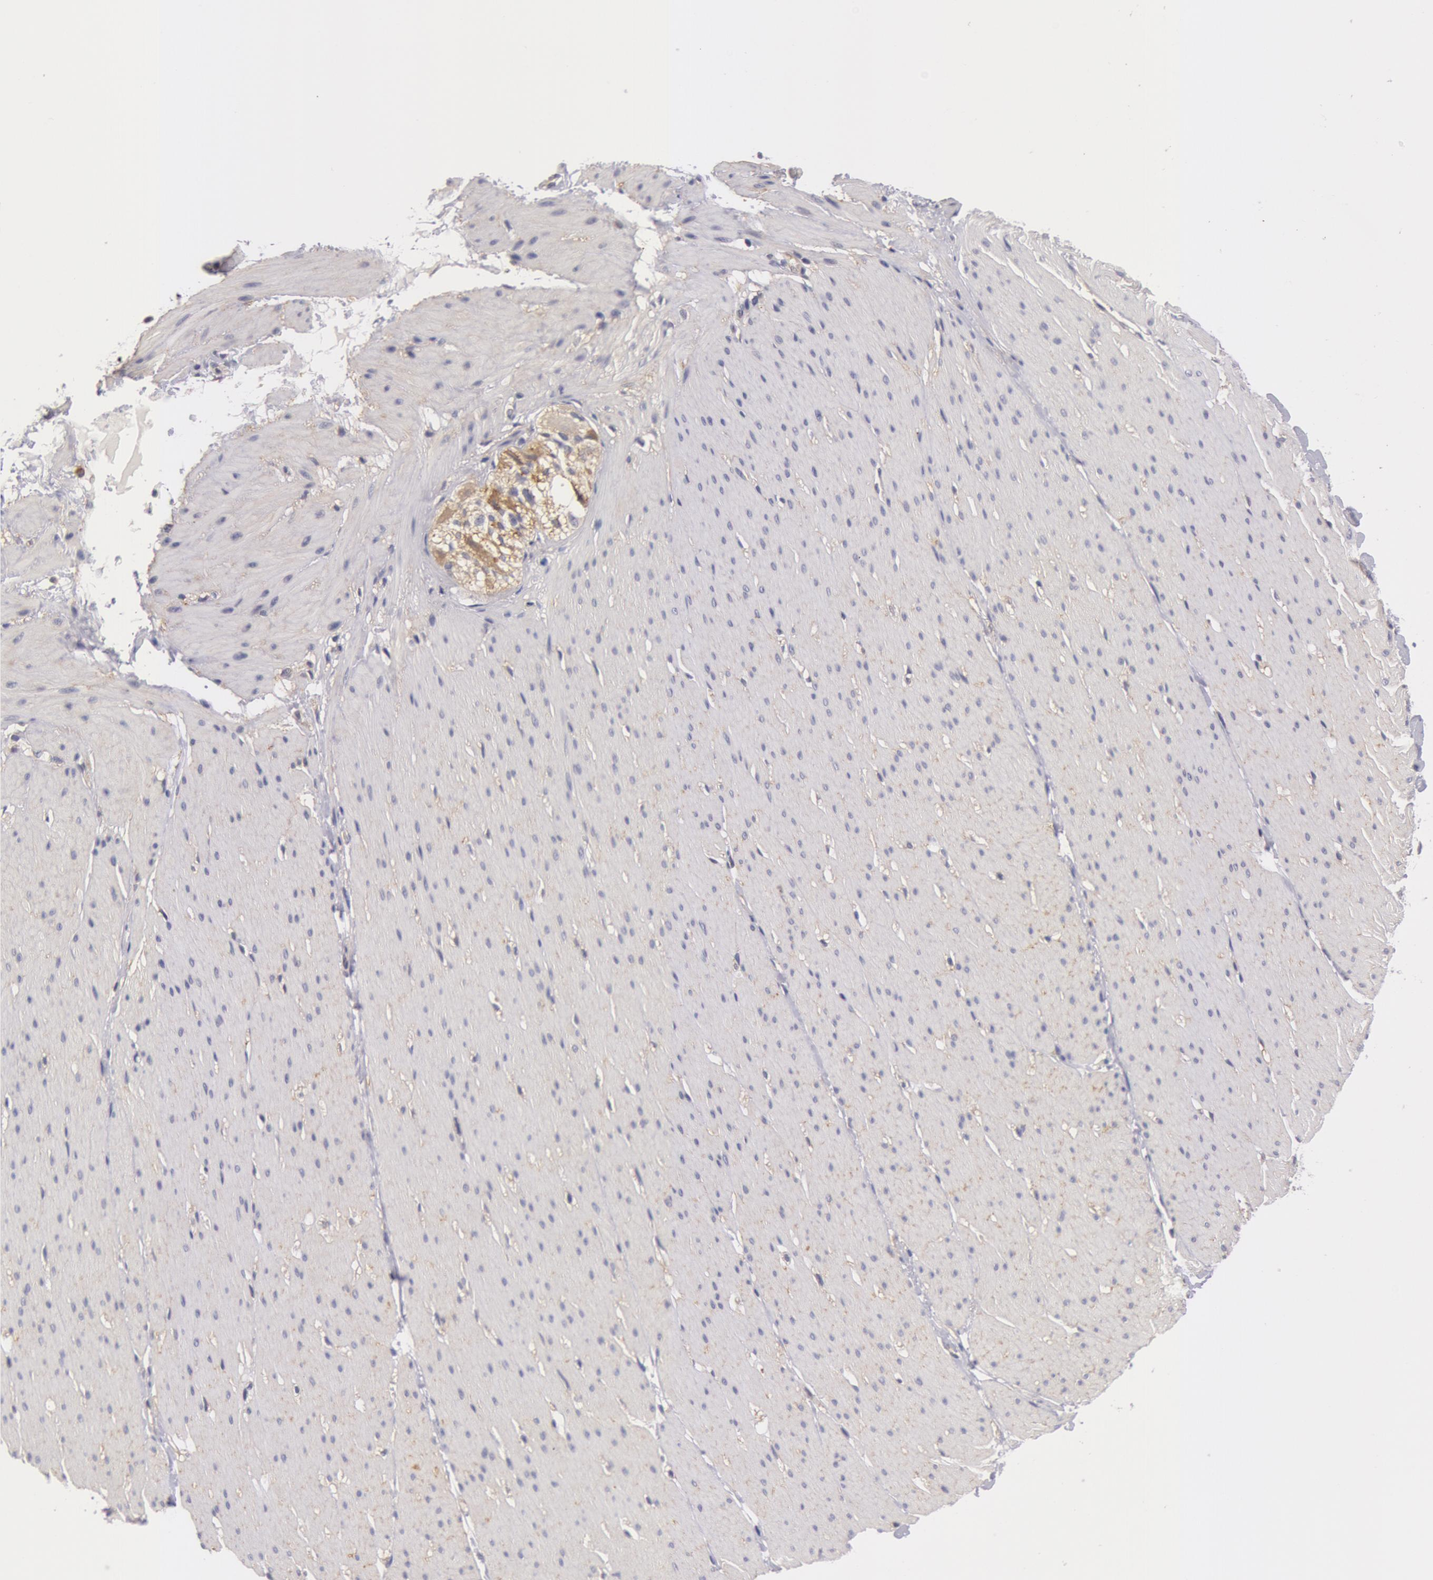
{"staining": {"intensity": "negative", "quantity": "none", "location": "none"}, "tissue": "smooth muscle", "cell_type": "Smooth muscle cells", "image_type": "normal", "snomed": [{"axis": "morphology", "description": "Normal tissue, NOS"}, {"axis": "topography", "description": "Smooth muscle"}, {"axis": "topography", "description": "Colon"}], "caption": "A micrograph of human smooth muscle is negative for staining in smooth muscle cells. The staining is performed using DAB brown chromogen with nuclei counter-stained in using hematoxylin.", "gene": "IL23A", "patient": {"sex": "male", "age": 67}}